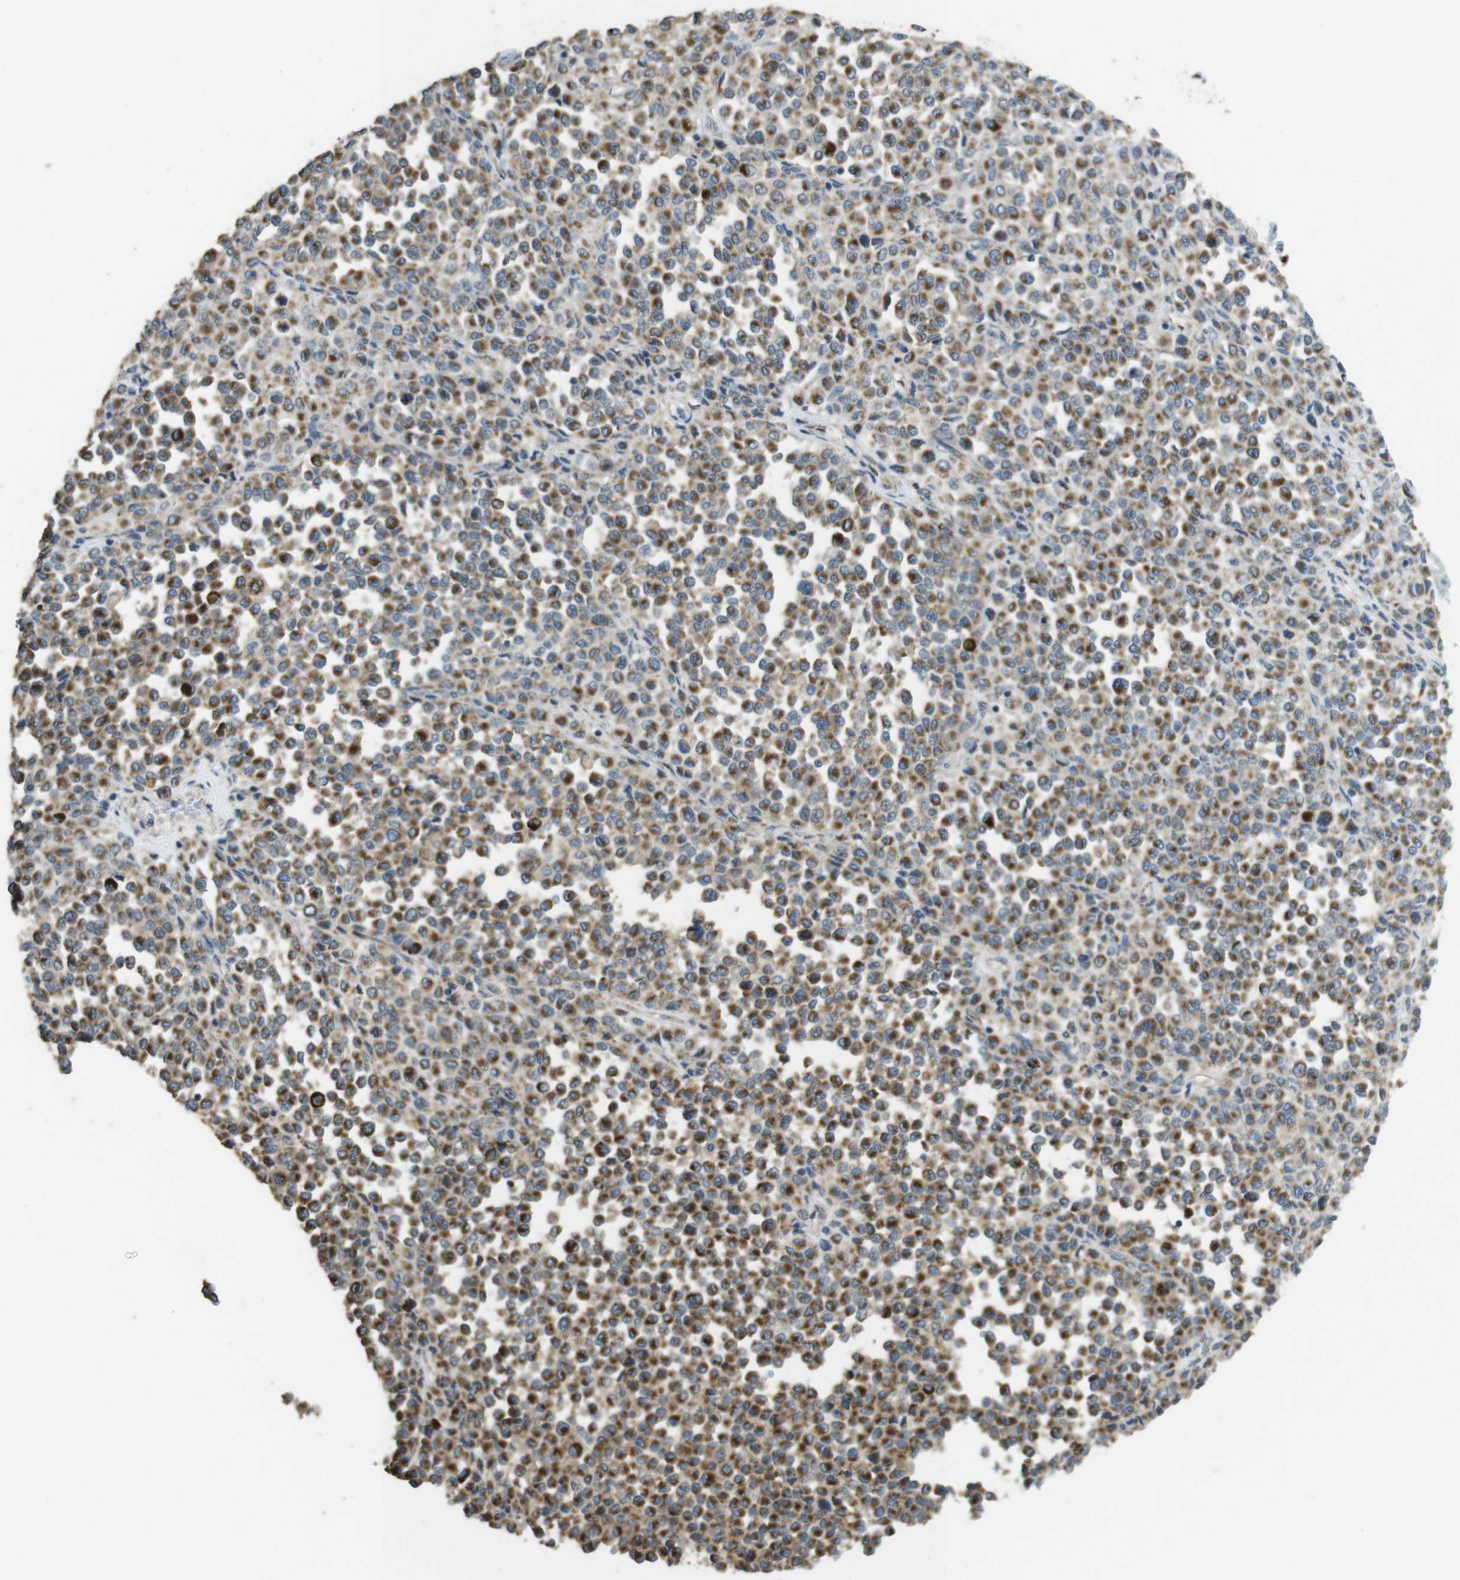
{"staining": {"intensity": "moderate", "quantity": ">75%", "location": "cytoplasmic/membranous"}, "tissue": "melanoma", "cell_type": "Tumor cells", "image_type": "cancer", "snomed": [{"axis": "morphology", "description": "Malignant melanoma, Metastatic site"}, {"axis": "topography", "description": "Pancreas"}], "caption": "Immunohistochemical staining of melanoma shows medium levels of moderate cytoplasmic/membranous protein positivity in about >75% of tumor cells.", "gene": "CALHM2", "patient": {"sex": "female", "age": 30}}